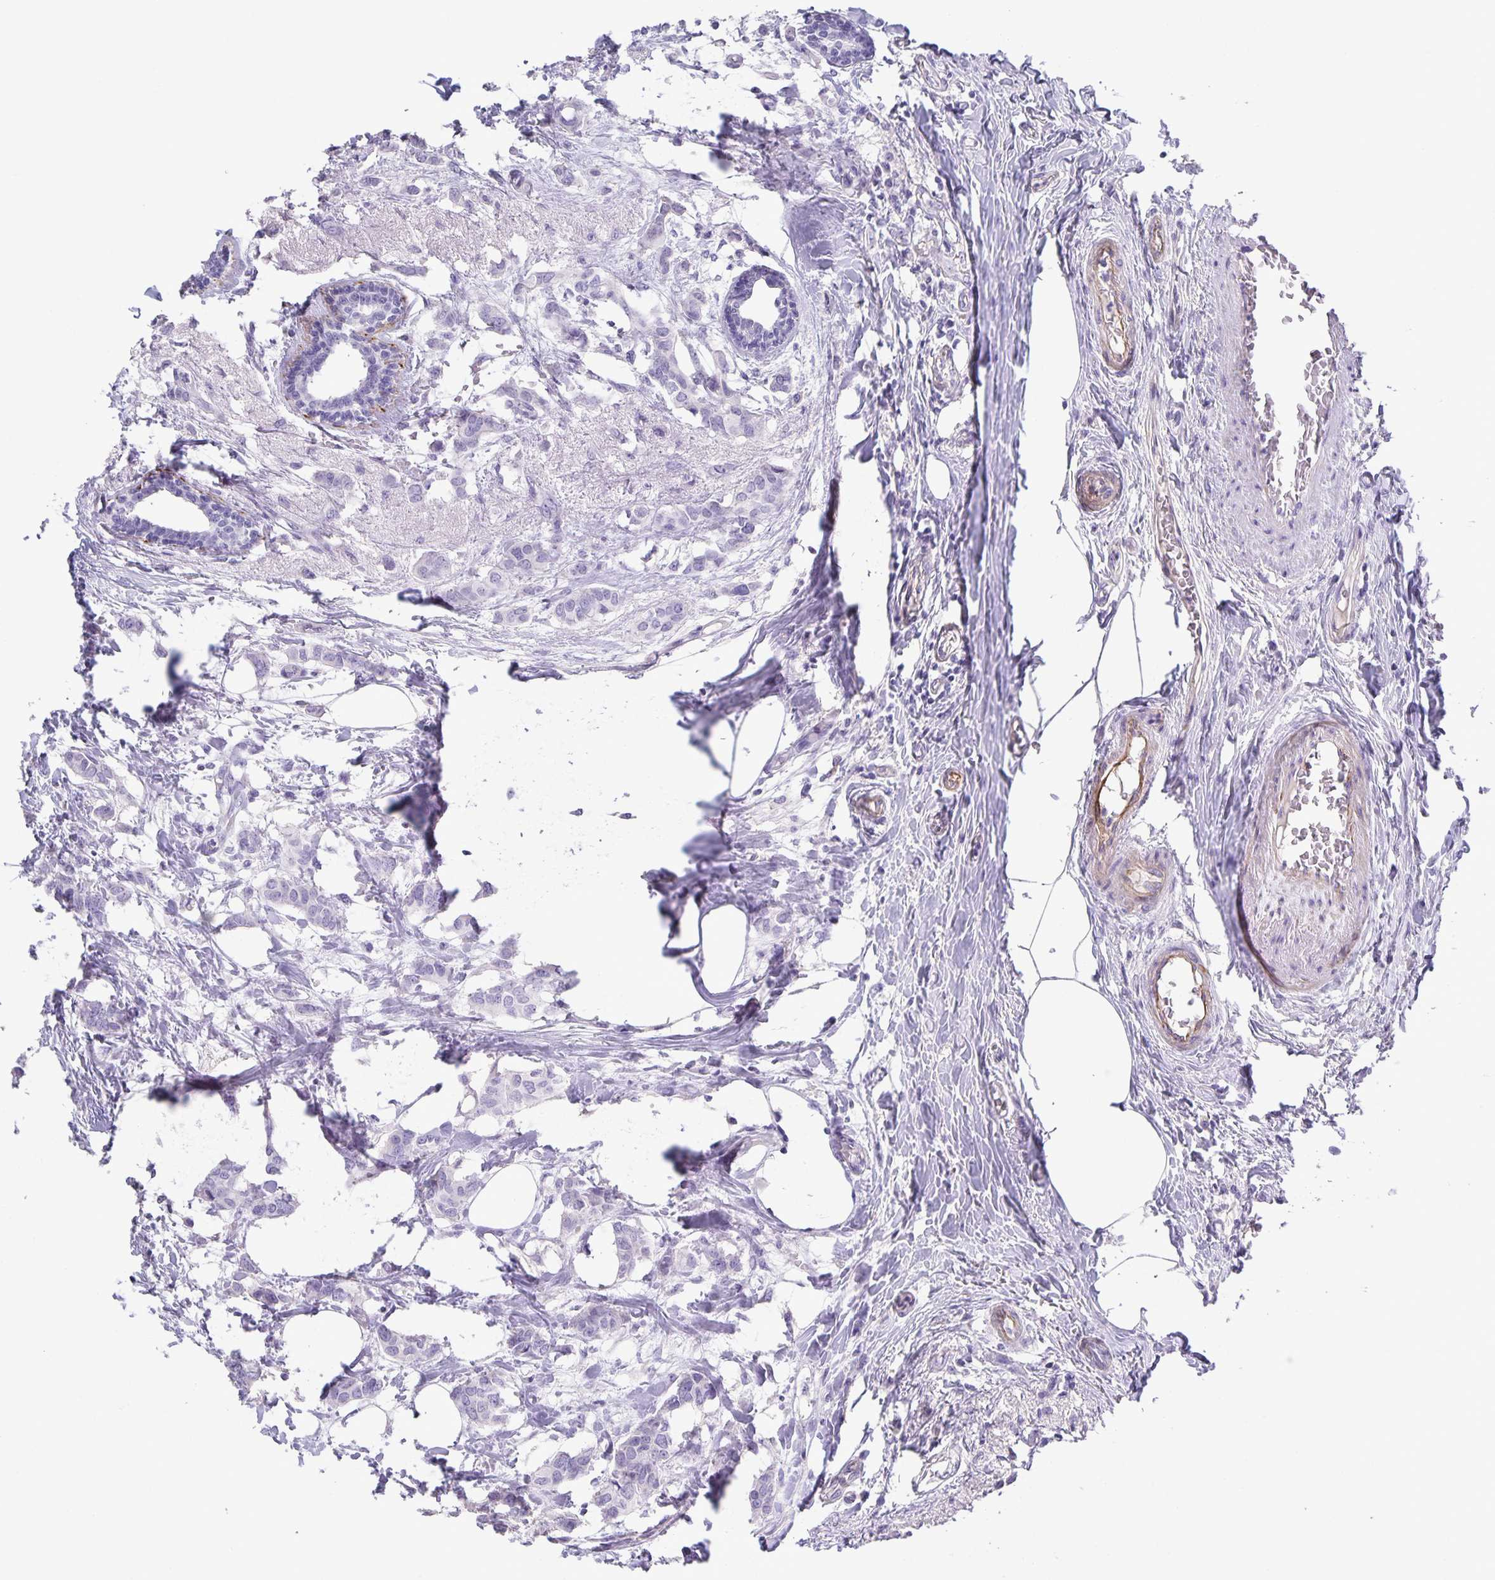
{"staining": {"intensity": "negative", "quantity": "none", "location": "none"}, "tissue": "breast cancer", "cell_type": "Tumor cells", "image_type": "cancer", "snomed": [{"axis": "morphology", "description": "Duct carcinoma"}, {"axis": "topography", "description": "Breast"}], "caption": "The photomicrograph reveals no significant positivity in tumor cells of invasive ductal carcinoma (breast).", "gene": "UBQLN3", "patient": {"sex": "female", "age": 62}}